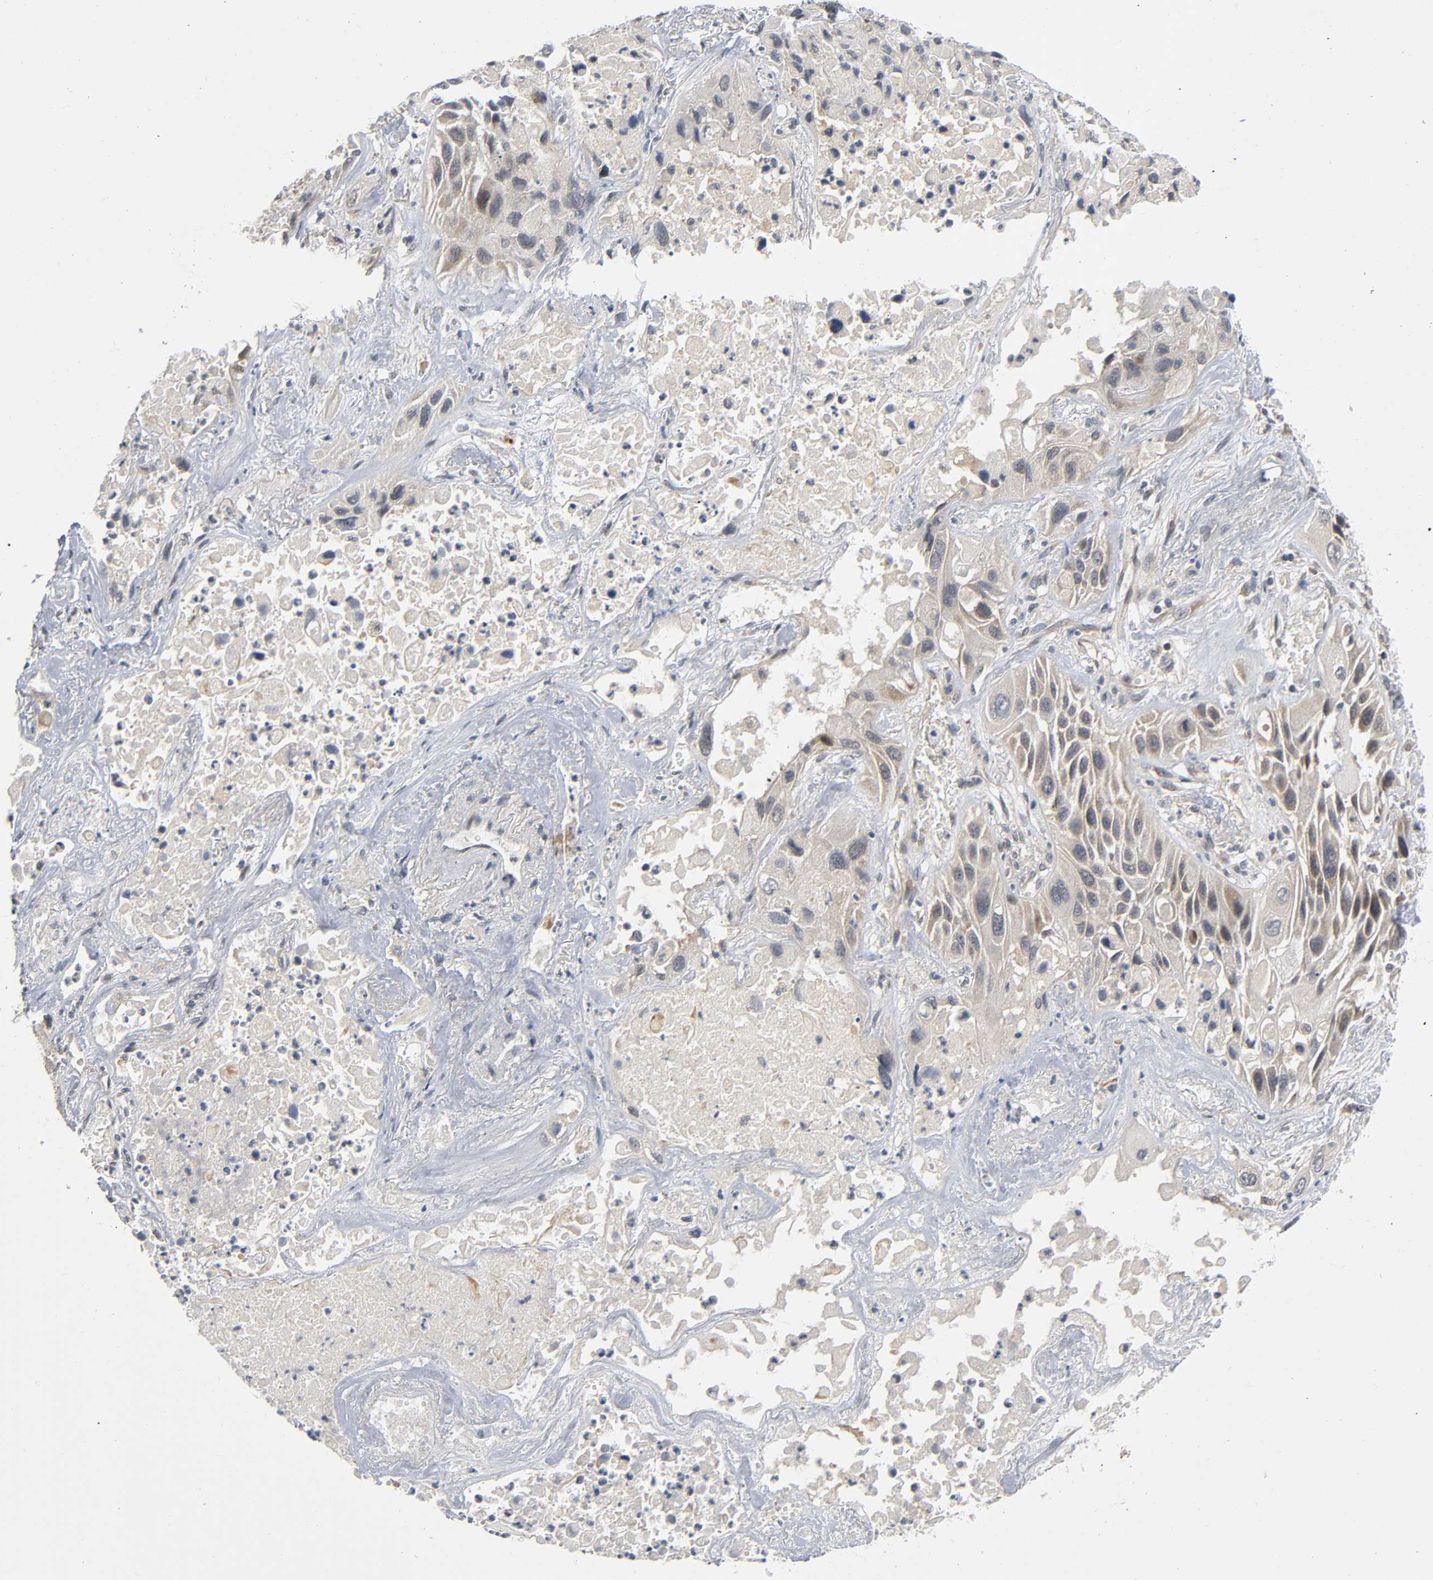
{"staining": {"intensity": "weak", "quantity": ">75%", "location": "cytoplasmic/membranous"}, "tissue": "lung cancer", "cell_type": "Tumor cells", "image_type": "cancer", "snomed": [{"axis": "morphology", "description": "Squamous cell carcinoma, NOS"}, {"axis": "topography", "description": "Lung"}], "caption": "Immunohistochemistry of lung squamous cell carcinoma exhibits low levels of weak cytoplasmic/membranous positivity in about >75% of tumor cells.", "gene": "MAPK8", "patient": {"sex": "female", "age": 76}}